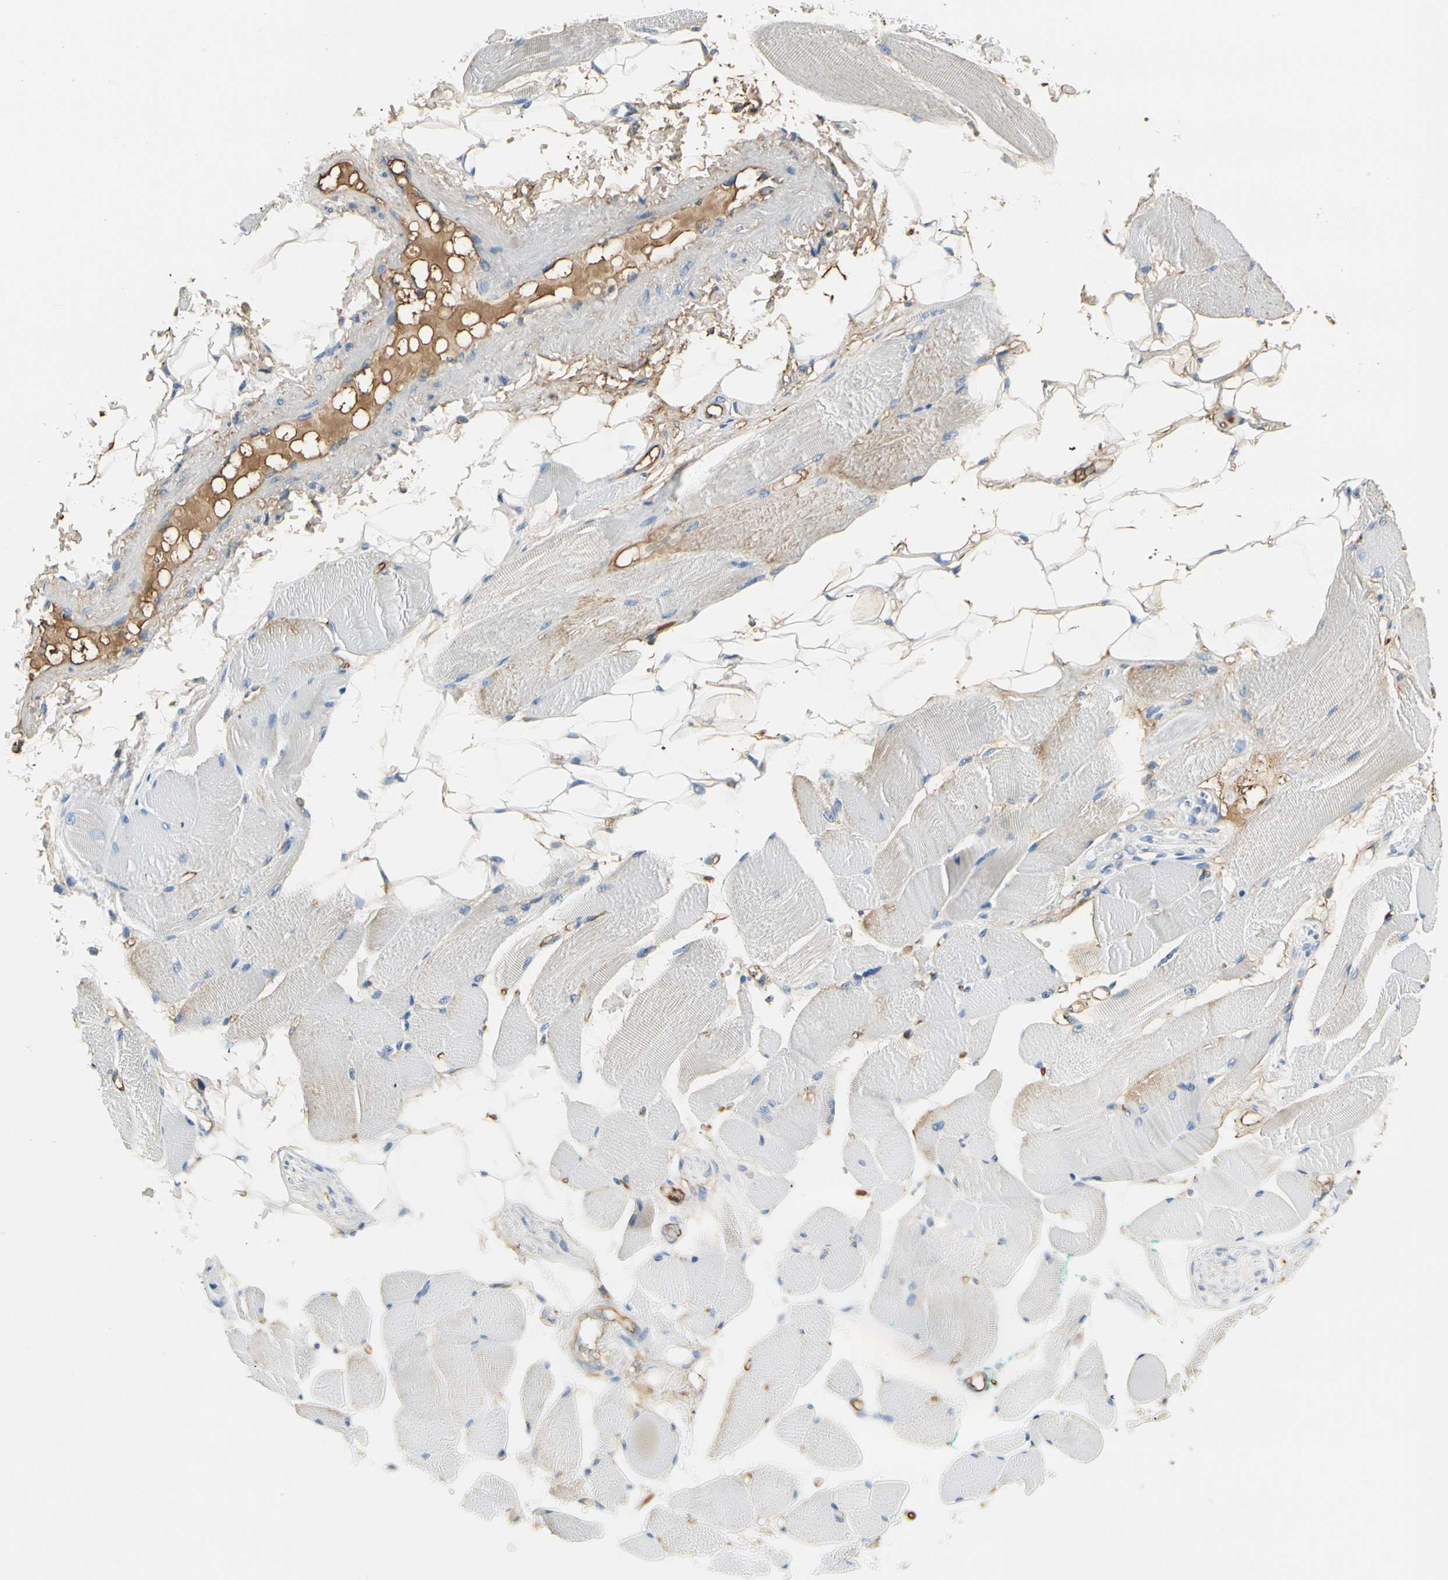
{"staining": {"intensity": "weak", "quantity": "<25%", "location": "cytoplasmic/membranous"}, "tissue": "skeletal muscle", "cell_type": "Myocytes", "image_type": "normal", "snomed": [{"axis": "morphology", "description": "Normal tissue, NOS"}, {"axis": "topography", "description": "Skeletal muscle"}, {"axis": "topography", "description": "Peripheral nerve tissue"}], "caption": "This photomicrograph is of benign skeletal muscle stained with immunohistochemistry to label a protein in brown with the nuclei are counter-stained blue. There is no positivity in myocytes.", "gene": "LAMB3", "patient": {"sex": "female", "age": 84}}